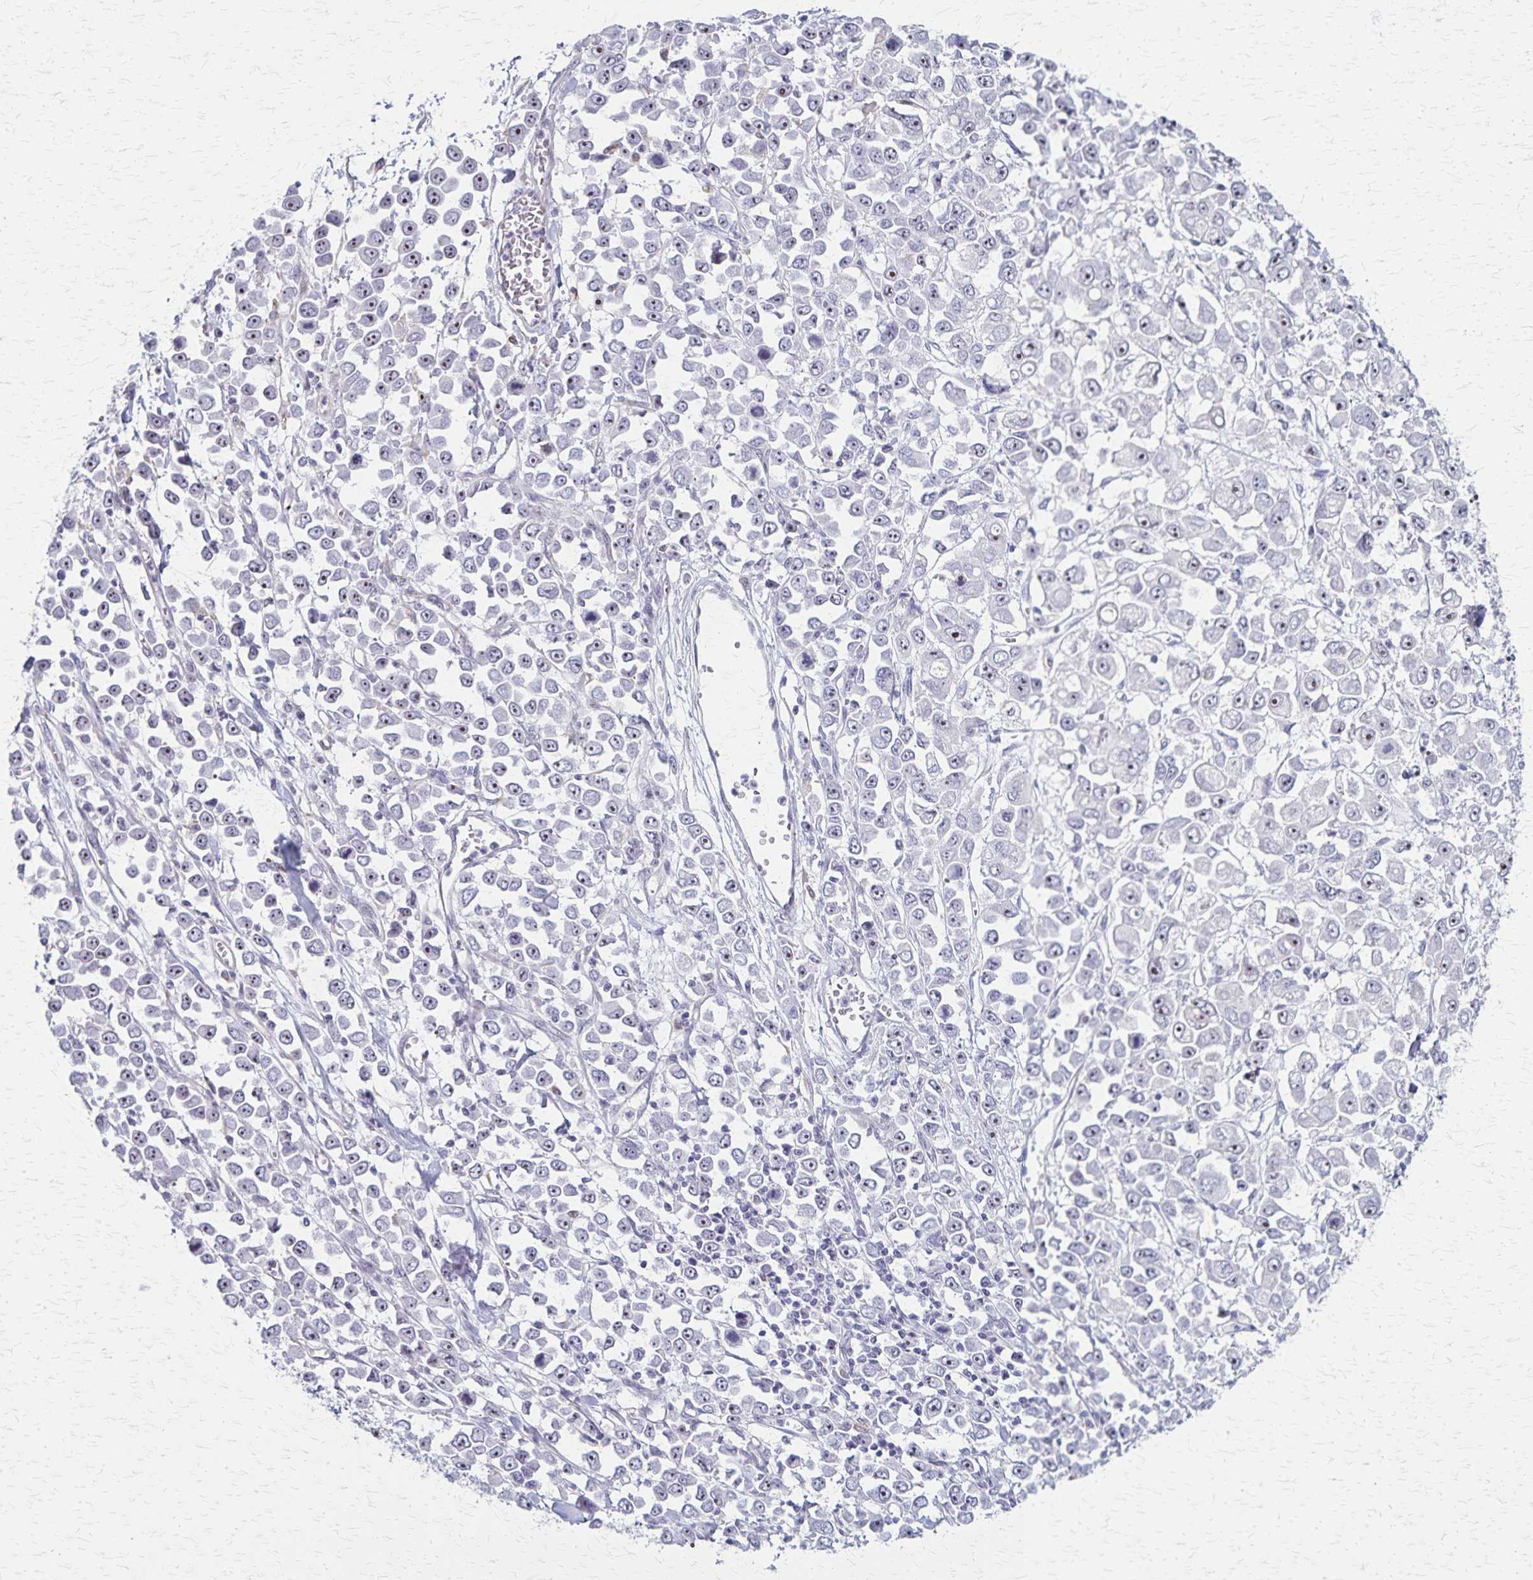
{"staining": {"intensity": "weak", "quantity": "<25%", "location": "nuclear"}, "tissue": "stomach cancer", "cell_type": "Tumor cells", "image_type": "cancer", "snomed": [{"axis": "morphology", "description": "Adenocarcinoma, NOS"}, {"axis": "topography", "description": "Stomach, upper"}], "caption": "Micrograph shows no significant protein staining in tumor cells of adenocarcinoma (stomach).", "gene": "DLK2", "patient": {"sex": "male", "age": 70}}